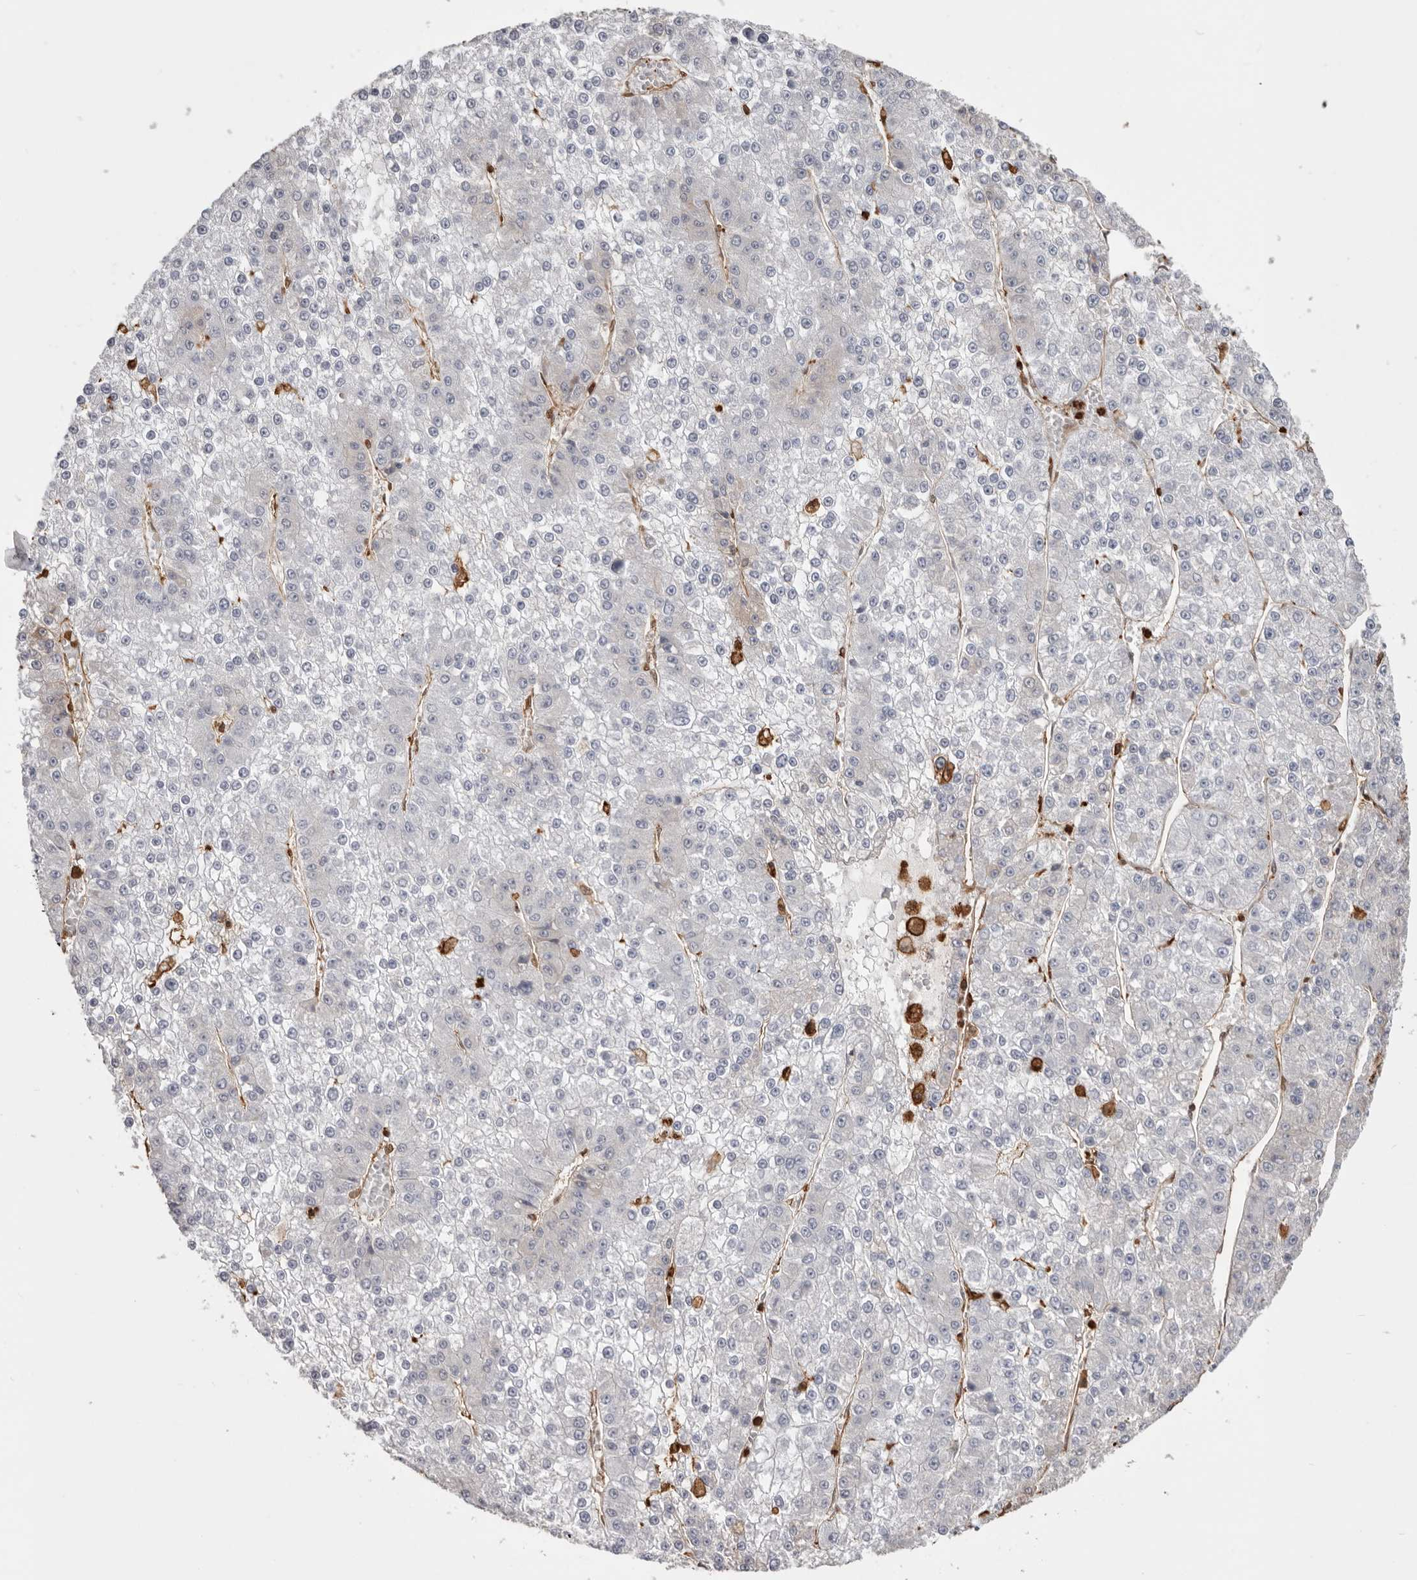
{"staining": {"intensity": "negative", "quantity": "none", "location": "none"}, "tissue": "liver cancer", "cell_type": "Tumor cells", "image_type": "cancer", "snomed": [{"axis": "morphology", "description": "Carcinoma, Hepatocellular, NOS"}, {"axis": "topography", "description": "Liver"}], "caption": "Tumor cells are negative for brown protein staining in liver cancer.", "gene": "PKM", "patient": {"sex": "female", "age": 73}}